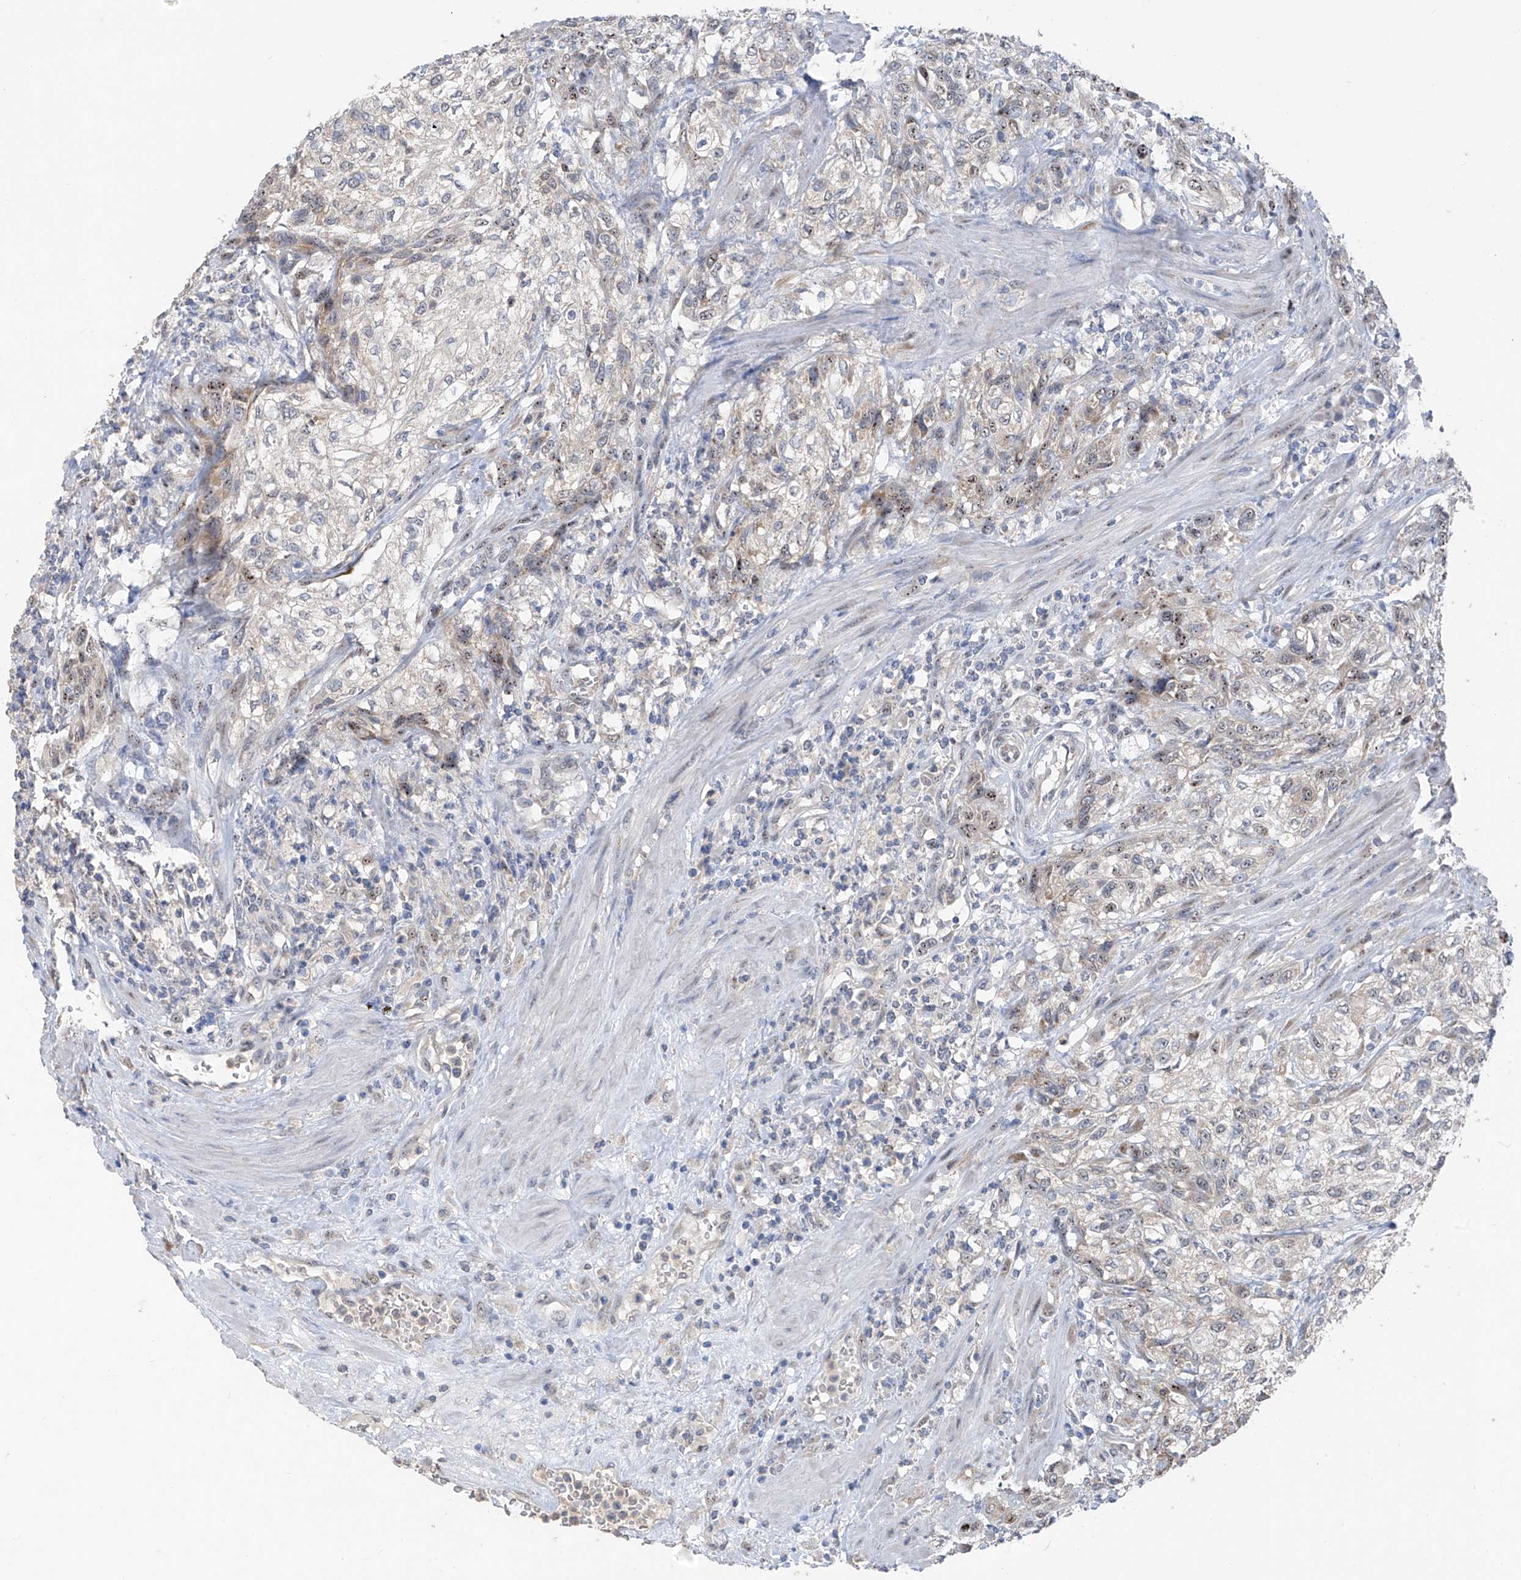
{"staining": {"intensity": "weak", "quantity": "<25%", "location": "nuclear"}, "tissue": "urothelial cancer", "cell_type": "Tumor cells", "image_type": "cancer", "snomed": [{"axis": "morphology", "description": "Urothelial carcinoma, High grade"}, {"axis": "topography", "description": "Urinary bladder"}], "caption": "DAB immunohistochemical staining of human urothelial carcinoma (high-grade) exhibits no significant staining in tumor cells. (DAB immunohistochemistry, high magnification).", "gene": "RPL4", "patient": {"sex": "male", "age": 35}}